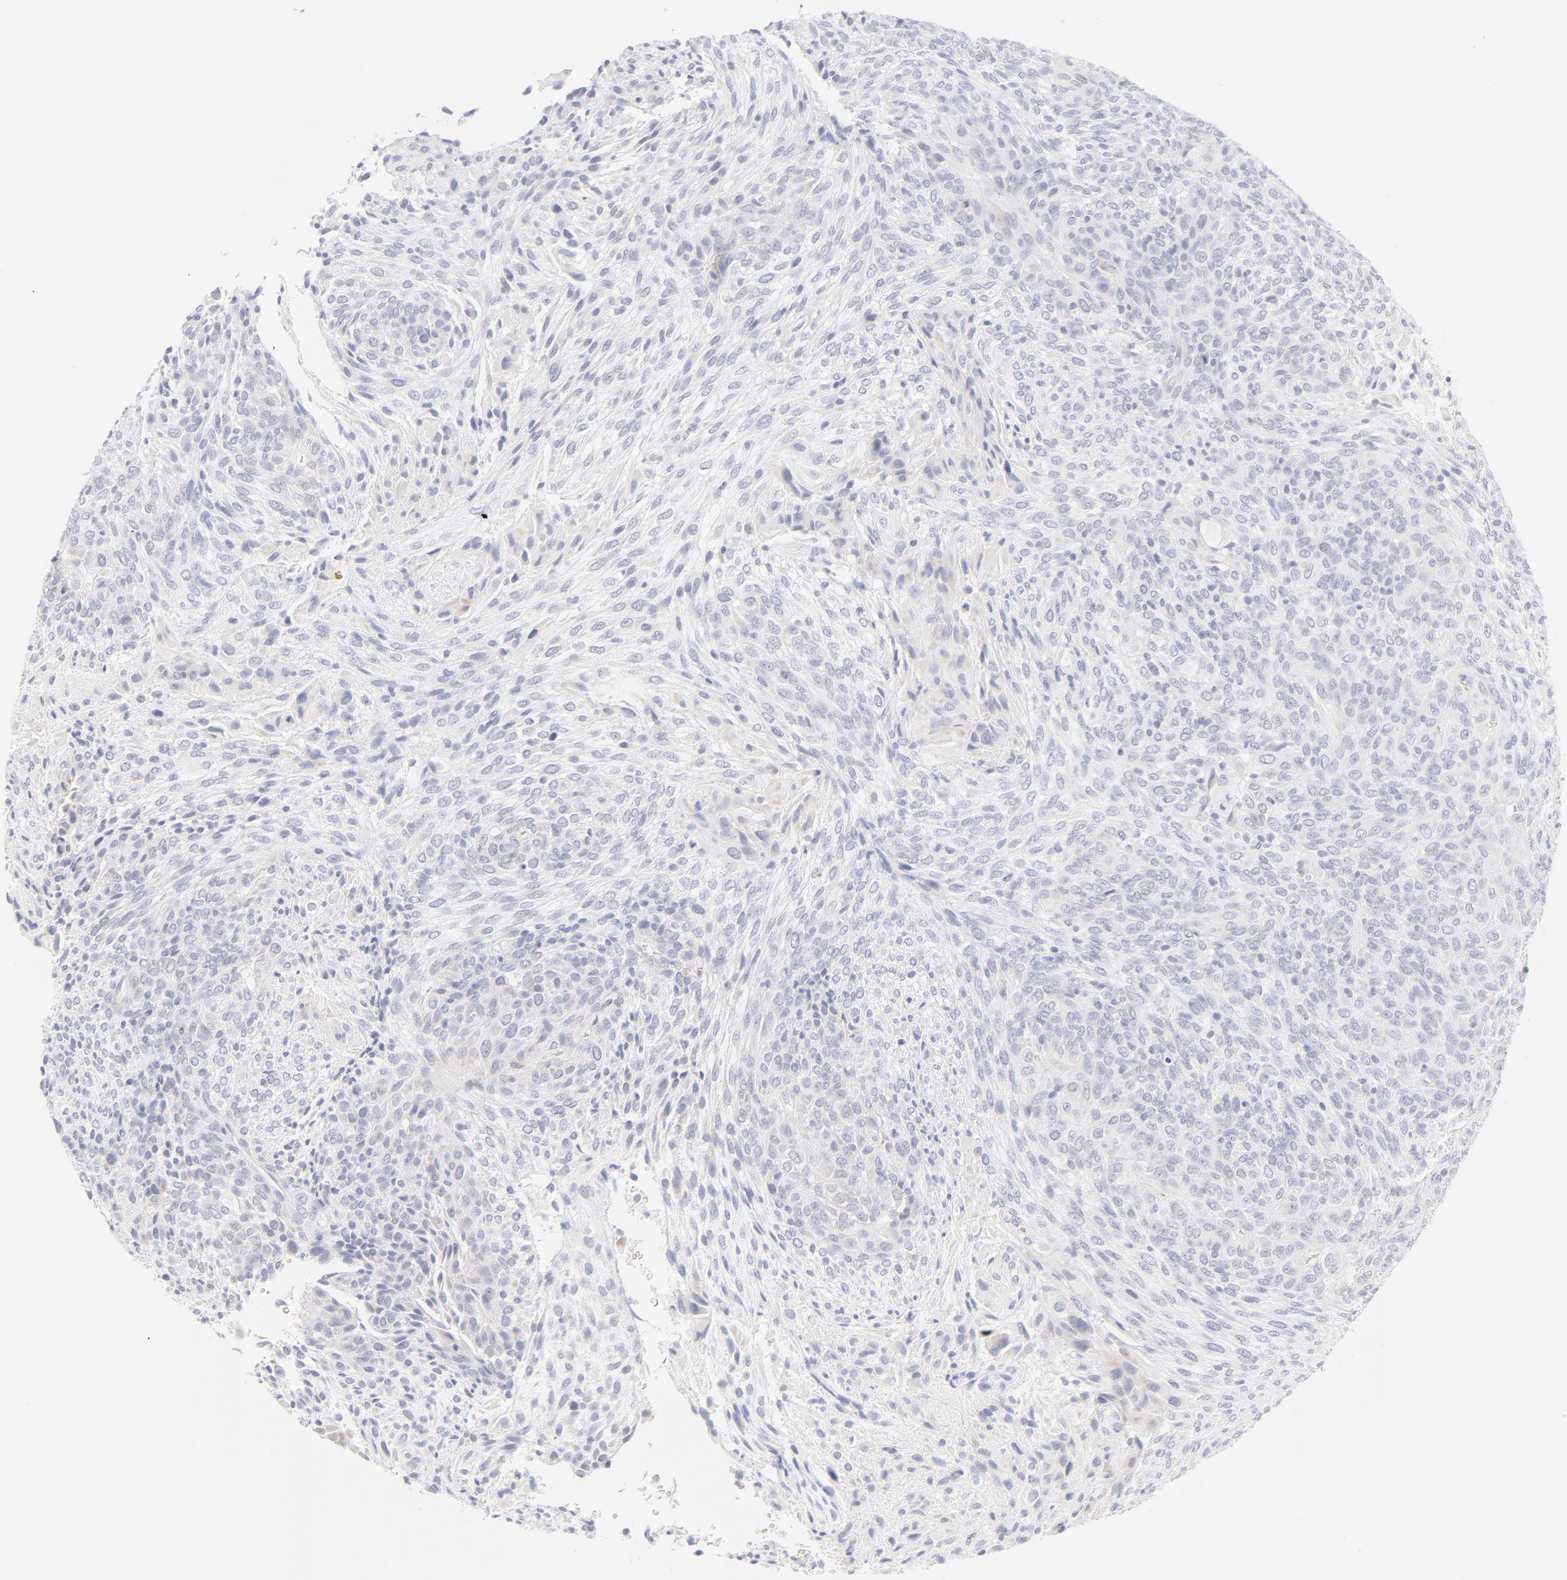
{"staining": {"intensity": "negative", "quantity": "none", "location": "none"}, "tissue": "glioma", "cell_type": "Tumor cells", "image_type": "cancer", "snomed": [{"axis": "morphology", "description": "Glioma, malignant, High grade"}, {"axis": "topography", "description": "Cerebral cortex"}], "caption": "DAB (3,3'-diaminobenzidine) immunohistochemical staining of human glioma displays no significant positivity in tumor cells.", "gene": "NPNT", "patient": {"sex": "female", "age": 55}}